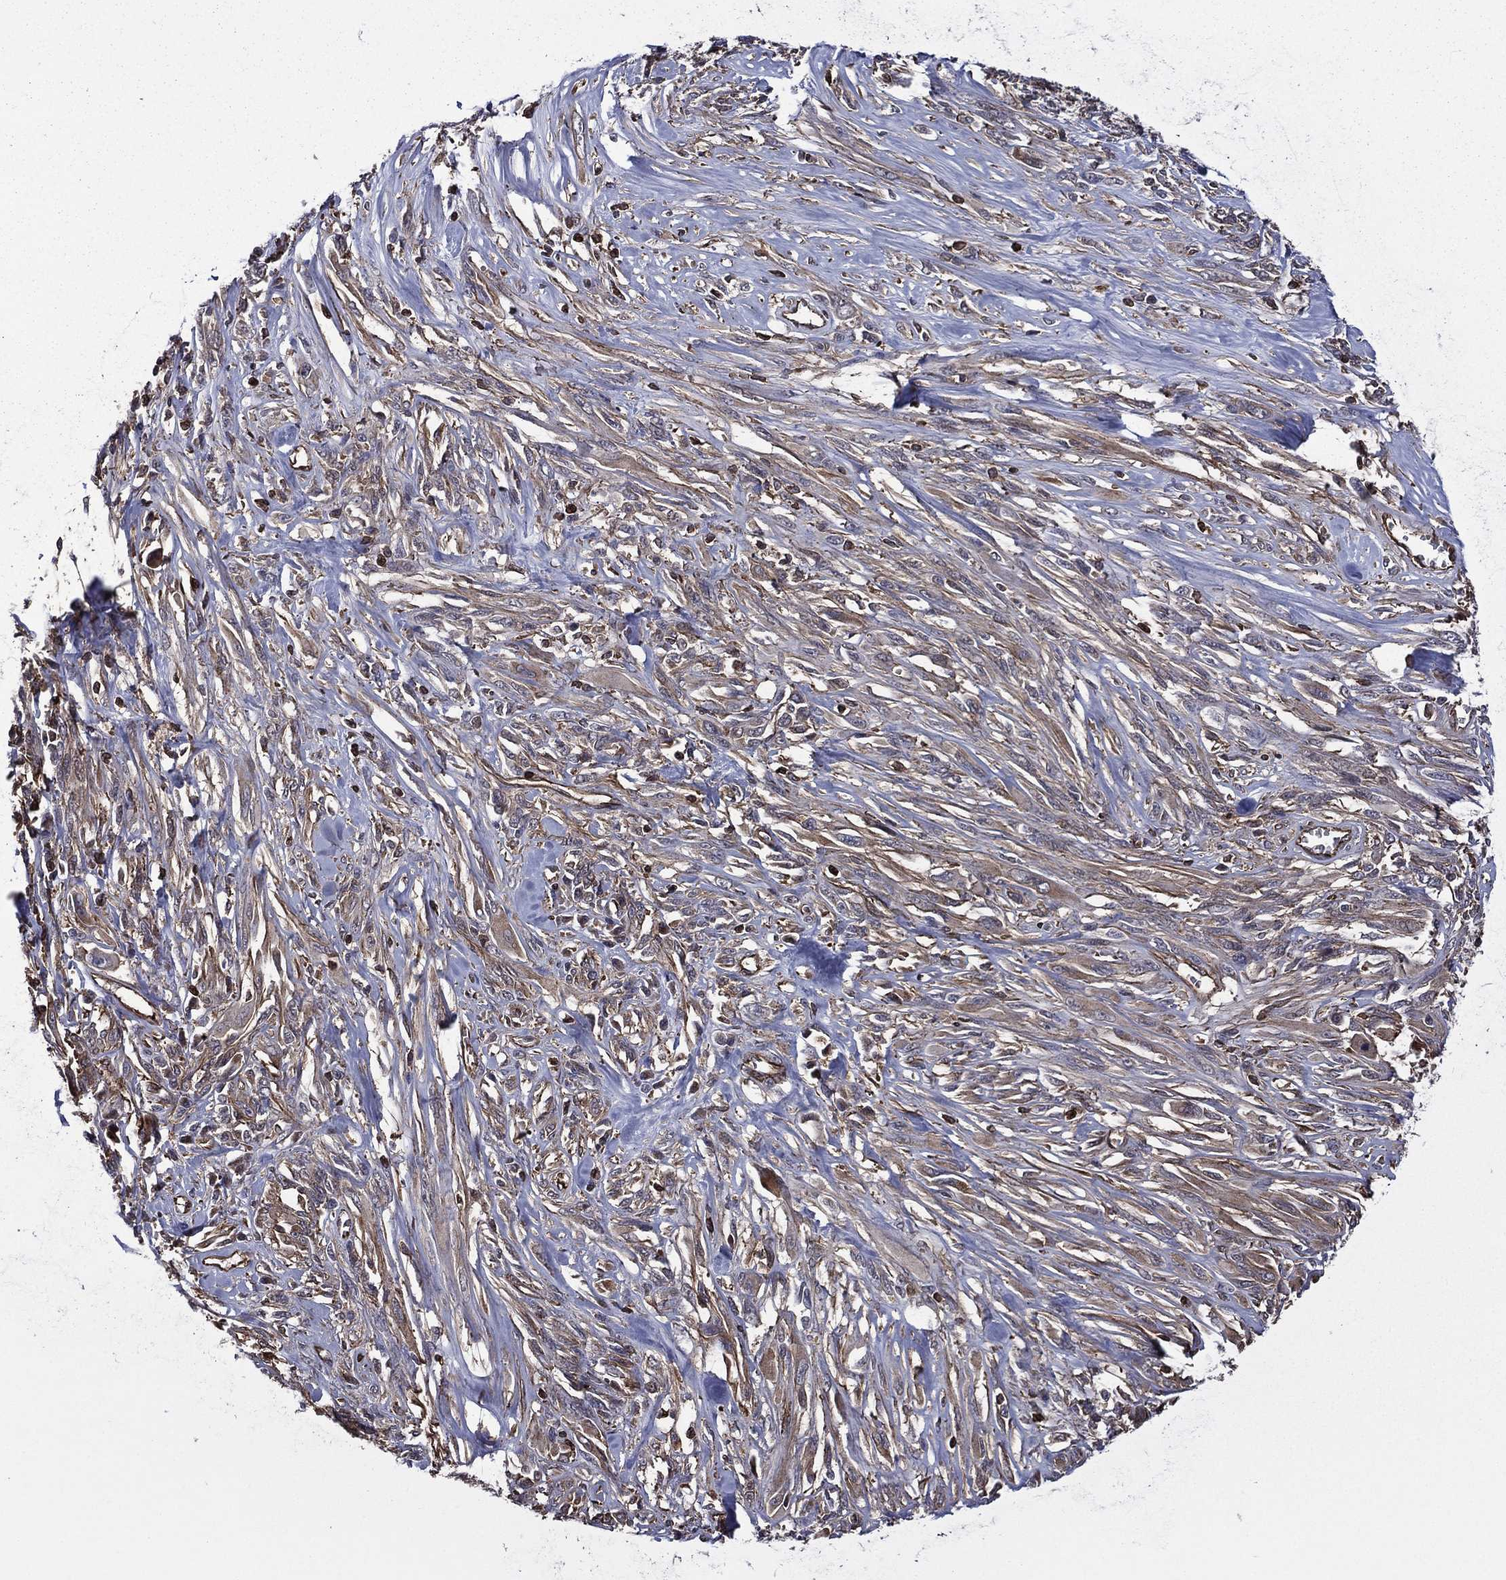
{"staining": {"intensity": "weak", "quantity": "<25%", "location": "cytoplasmic/membranous"}, "tissue": "melanoma", "cell_type": "Tumor cells", "image_type": "cancer", "snomed": [{"axis": "morphology", "description": "Malignant melanoma, NOS"}, {"axis": "topography", "description": "Skin"}], "caption": "A high-resolution photomicrograph shows immunohistochemistry (IHC) staining of malignant melanoma, which reveals no significant expression in tumor cells. (Immunohistochemistry, brightfield microscopy, high magnification).", "gene": "PLPP3", "patient": {"sex": "female", "age": 91}}